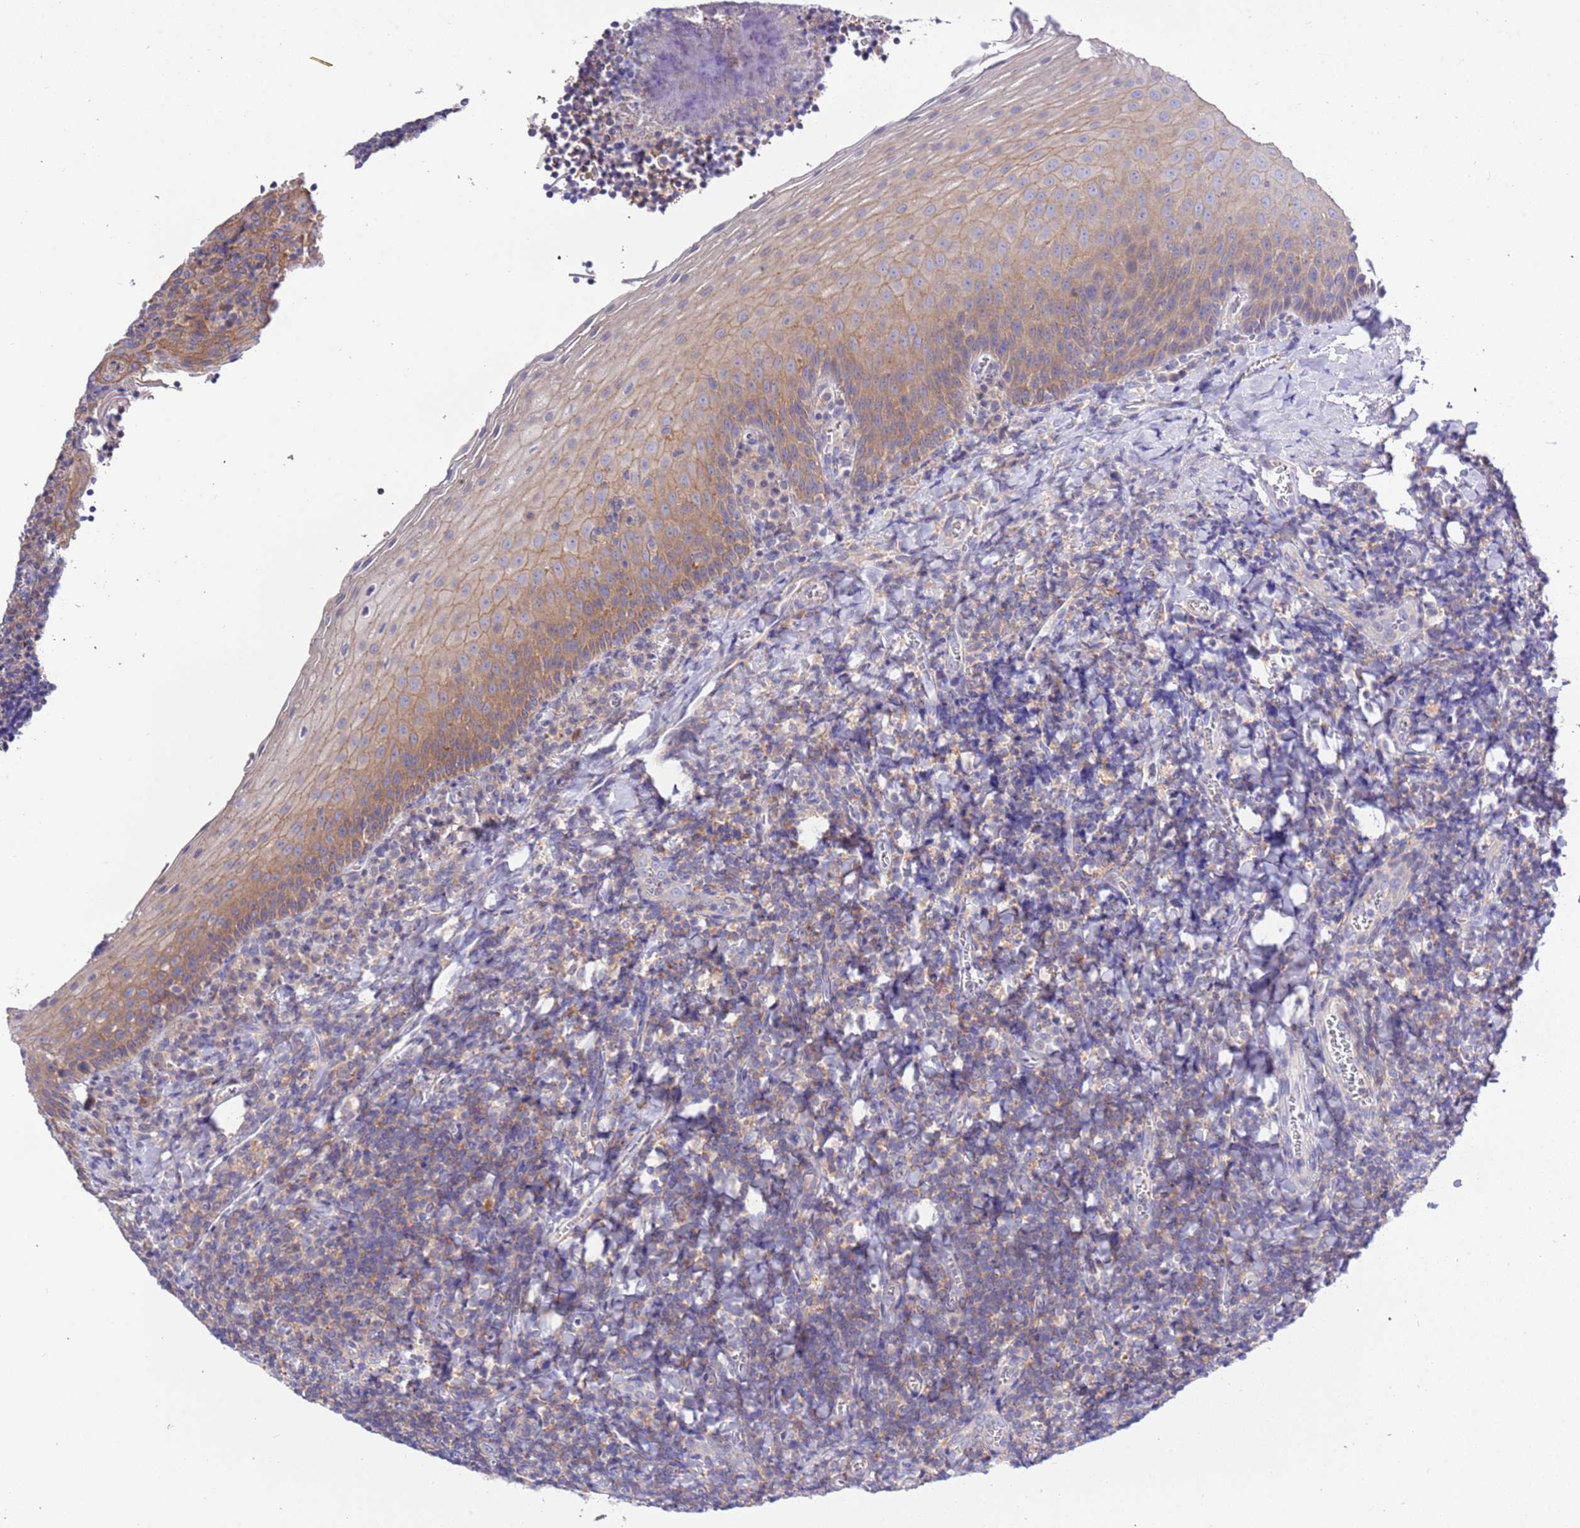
{"staining": {"intensity": "weak", "quantity": "<25%", "location": "cytoplasmic/membranous"}, "tissue": "tonsil", "cell_type": "Germinal center cells", "image_type": "normal", "snomed": [{"axis": "morphology", "description": "Normal tissue, NOS"}, {"axis": "topography", "description": "Tonsil"}], "caption": "Immunohistochemistry histopathology image of unremarkable tonsil: human tonsil stained with DAB (3,3'-diaminobenzidine) exhibits no significant protein staining in germinal center cells.", "gene": "STIP1", "patient": {"sex": "male", "age": 27}}